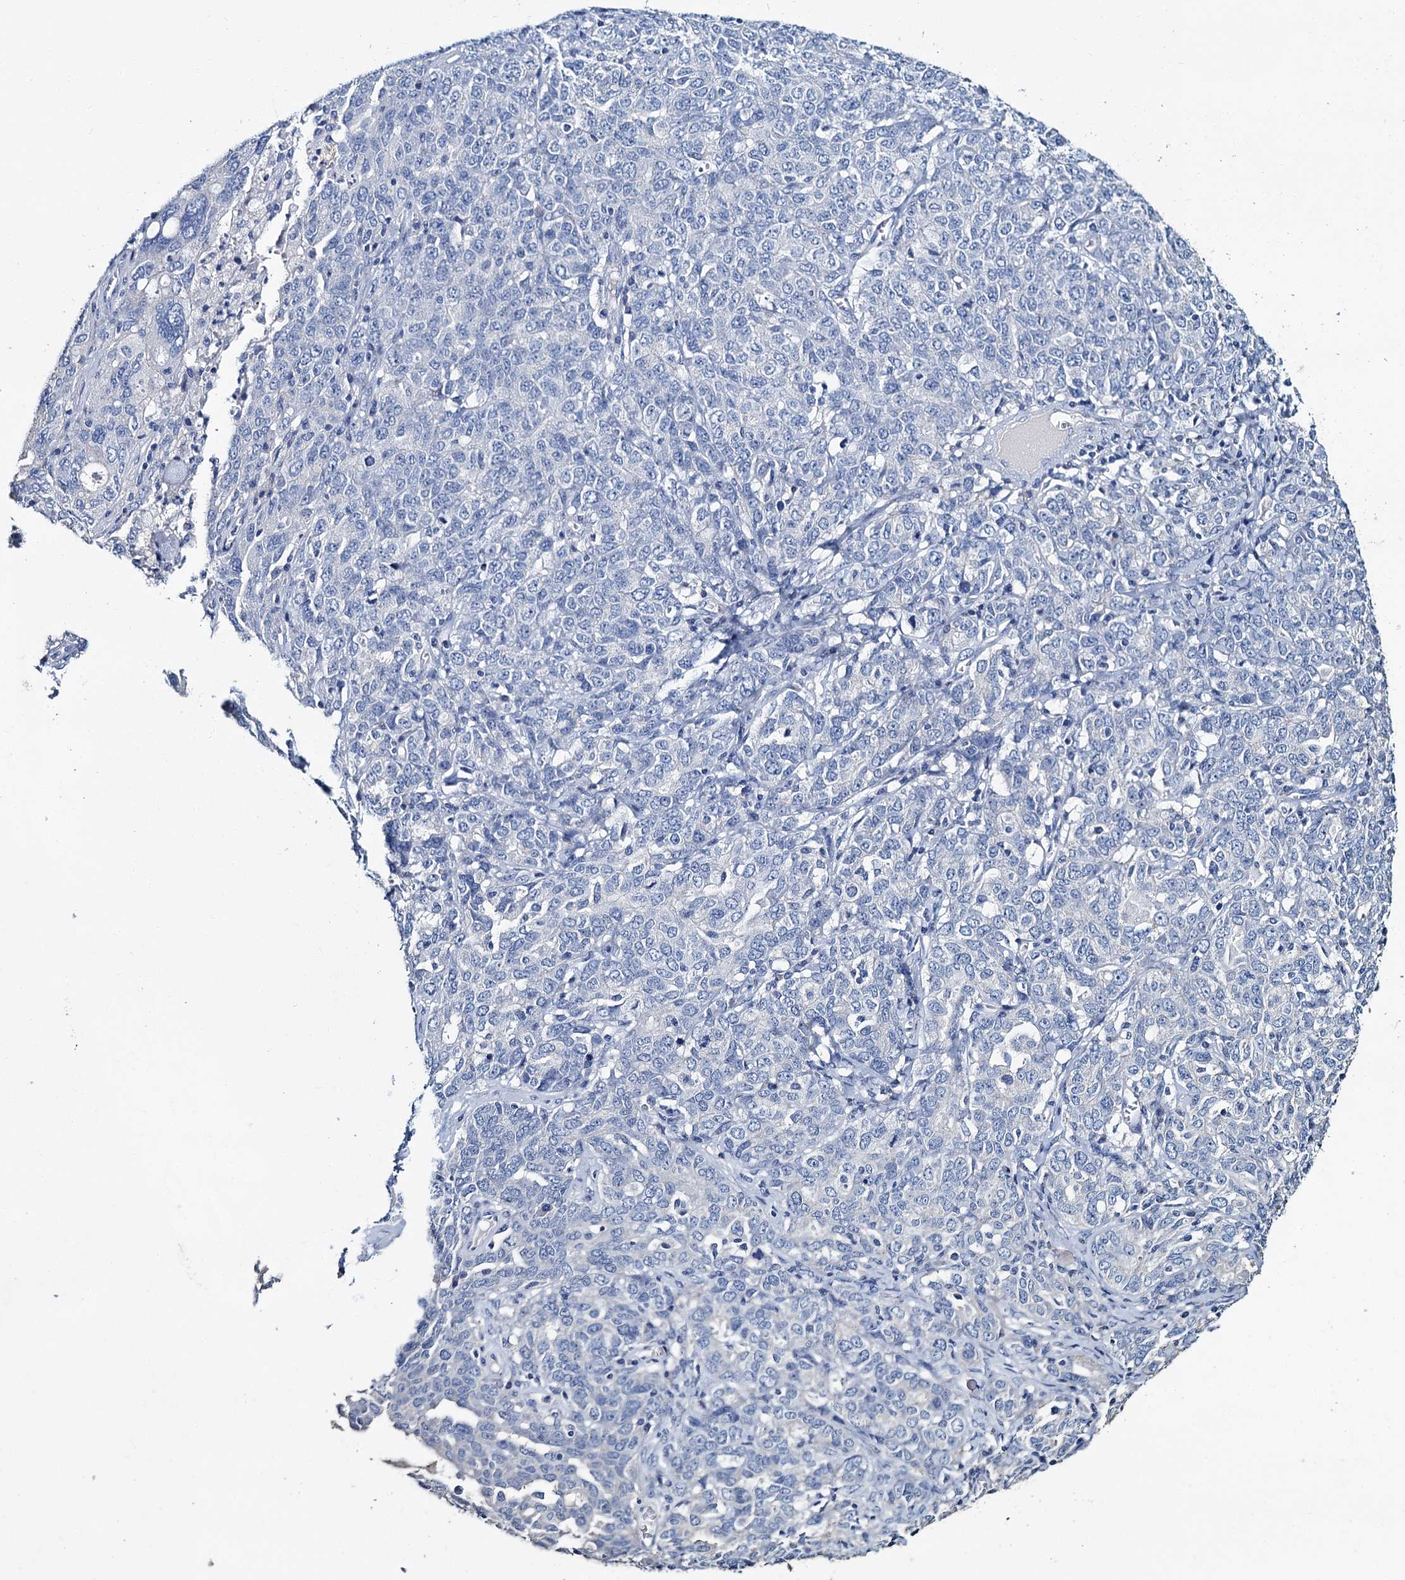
{"staining": {"intensity": "negative", "quantity": "none", "location": "none"}, "tissue": "ovarian cancer", "cell_type": "Tumor cells", "image_type": "cancer", "snomed": [{"axis": "morphology", "description": "Carcinoma, endometroid"}, {"axis": "topography", "description": "Ovary"}], "caption": "Tumor cells show no significant protein staining in ovarian cancer (endometroid carcinoma).", "gene": "SNCB", "patient": {"sex": "female", "age": 62}}